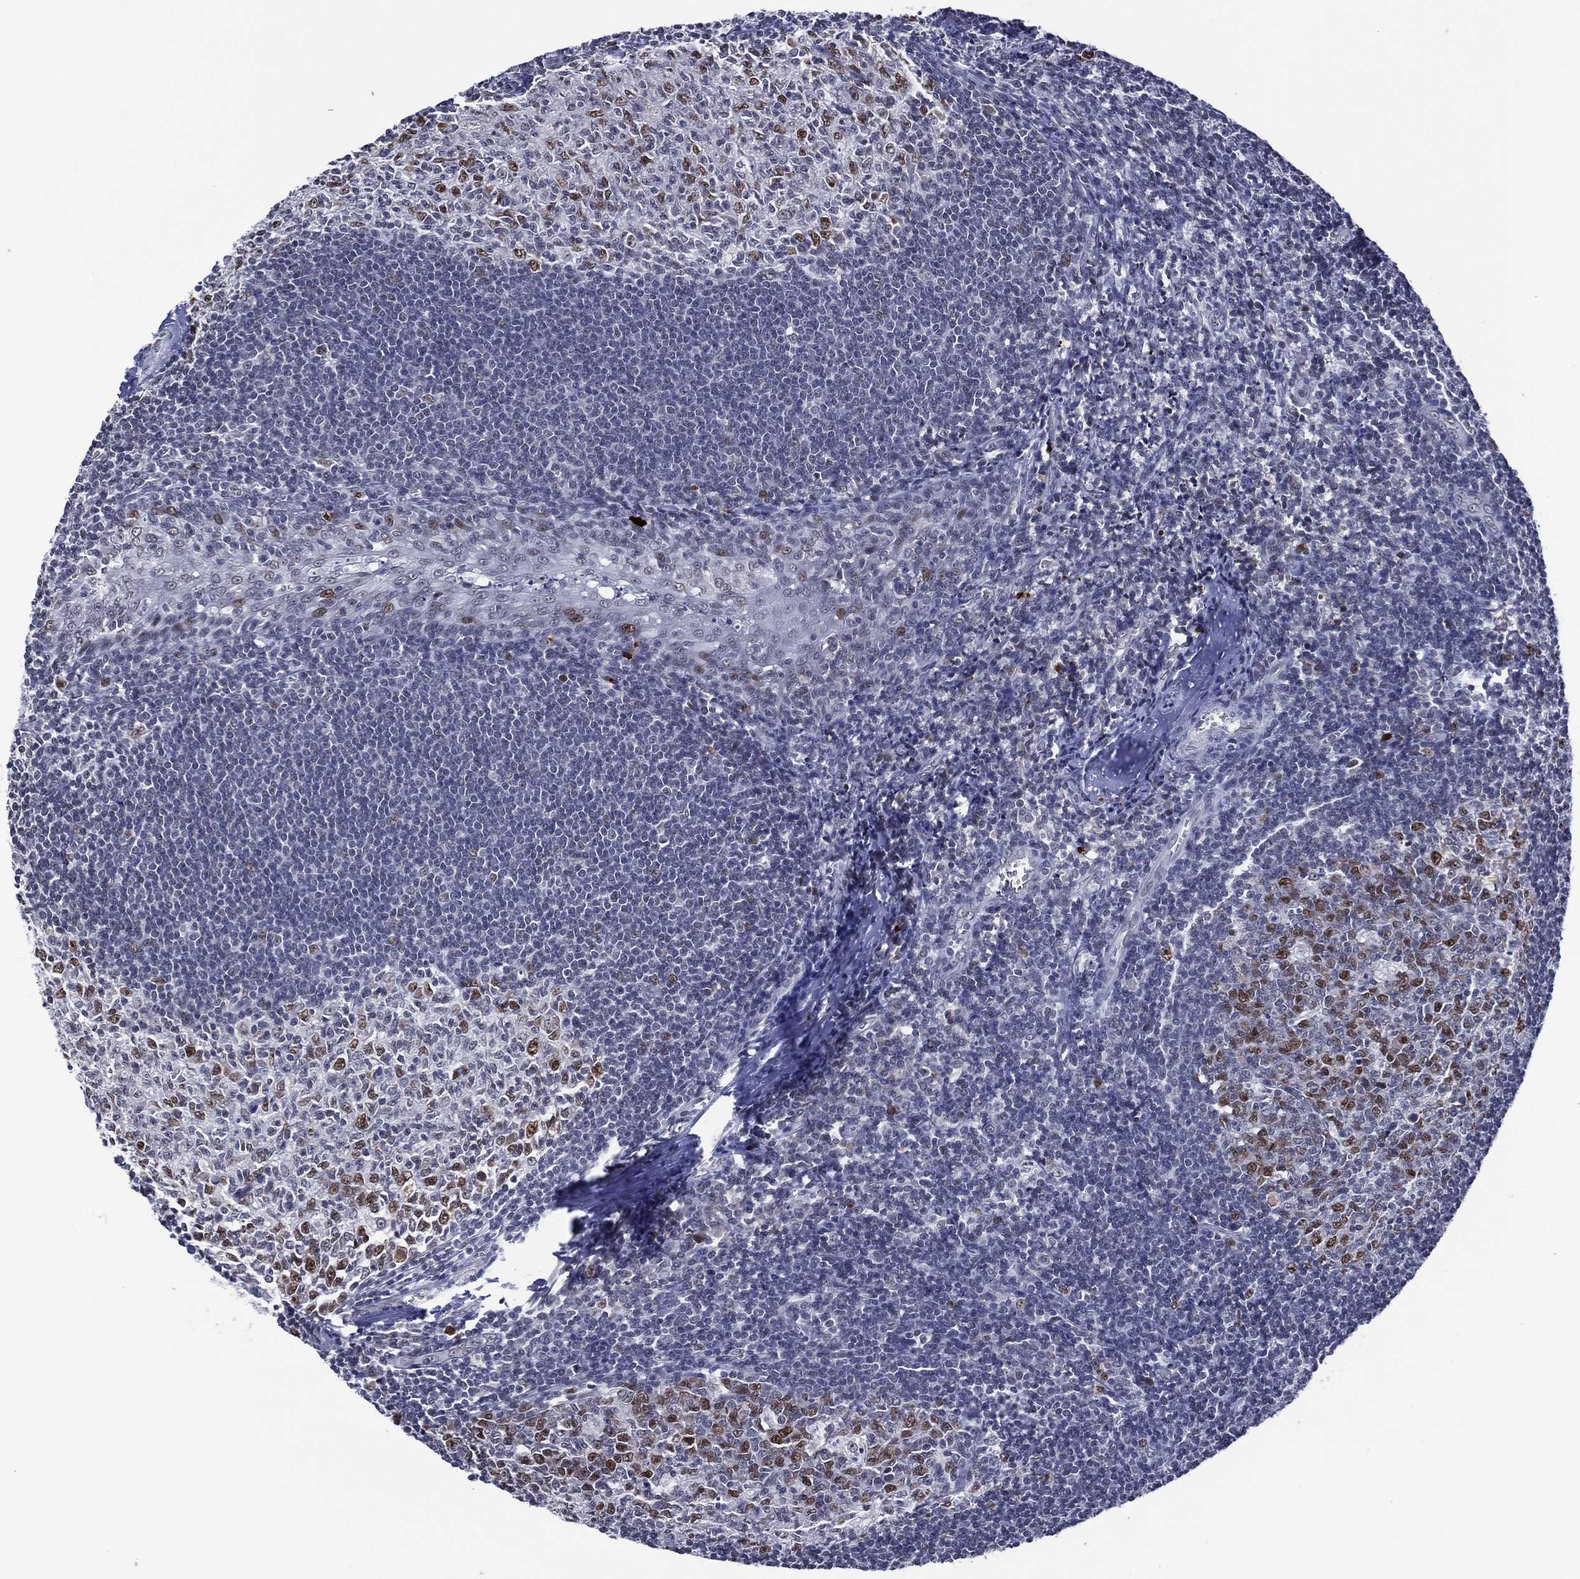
{"staining": {"intensity": "strong", "quantity": "<25%", "location": "nuclear"}, "tissue": "tonsil", "cell_type": "Germinal center cells", "image_type": "normal", "snomed": [{"axis": "morphology", "description": "Normal tissue, NOS"}, {"axis": "topography", "description": "Tonsil"}], "caption": "IHC image of normal tonsil: tonsil stained using immunohistochemistry displays medium levels of strong protein expression localized specifically in the nuclear of germinal center cells, appearing as a nuclear brown color.", "gene": "GATA6", "patient": {"sex": "male", "age": 33}}